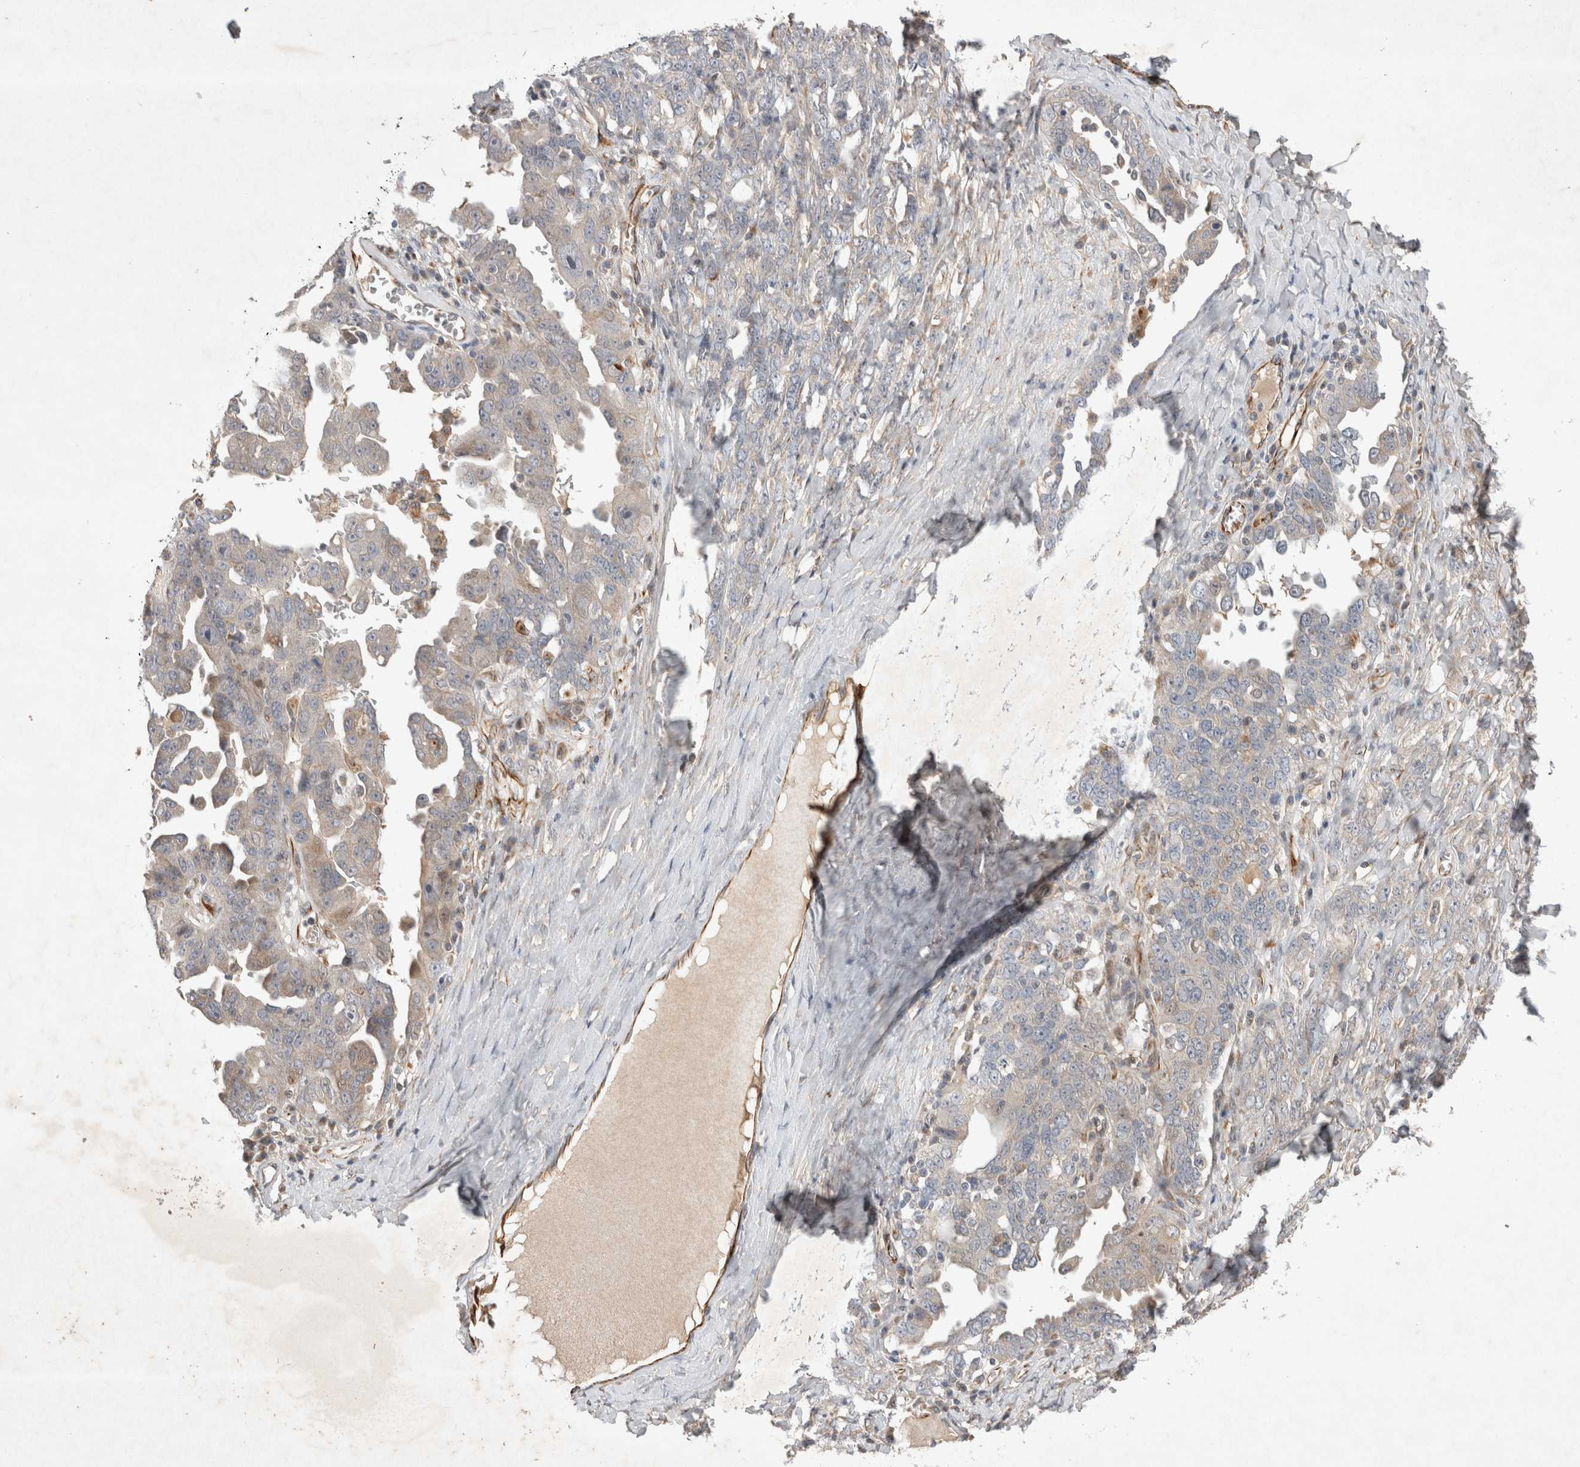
{"staining": {"intensity": "weak", "quantity": "<25%", "location": "cytoplasmic/membranous"}, "tissue": "ovarian cancer", "cell_type": "Tumor cells", "image_type": "cancer", "snomed": [{"axis": "morphology", "description": "Carcinoma, endometroid"}, {"axis": "topography", "description": "Ovary"}], "caption": "An immunohistochemistry photomicrograph of ovarian cancer is shown. There is no staining in tumor cells of ovarian cancer.", "gene": "NMU", "patient": {"sex": "female", "age": 62}}